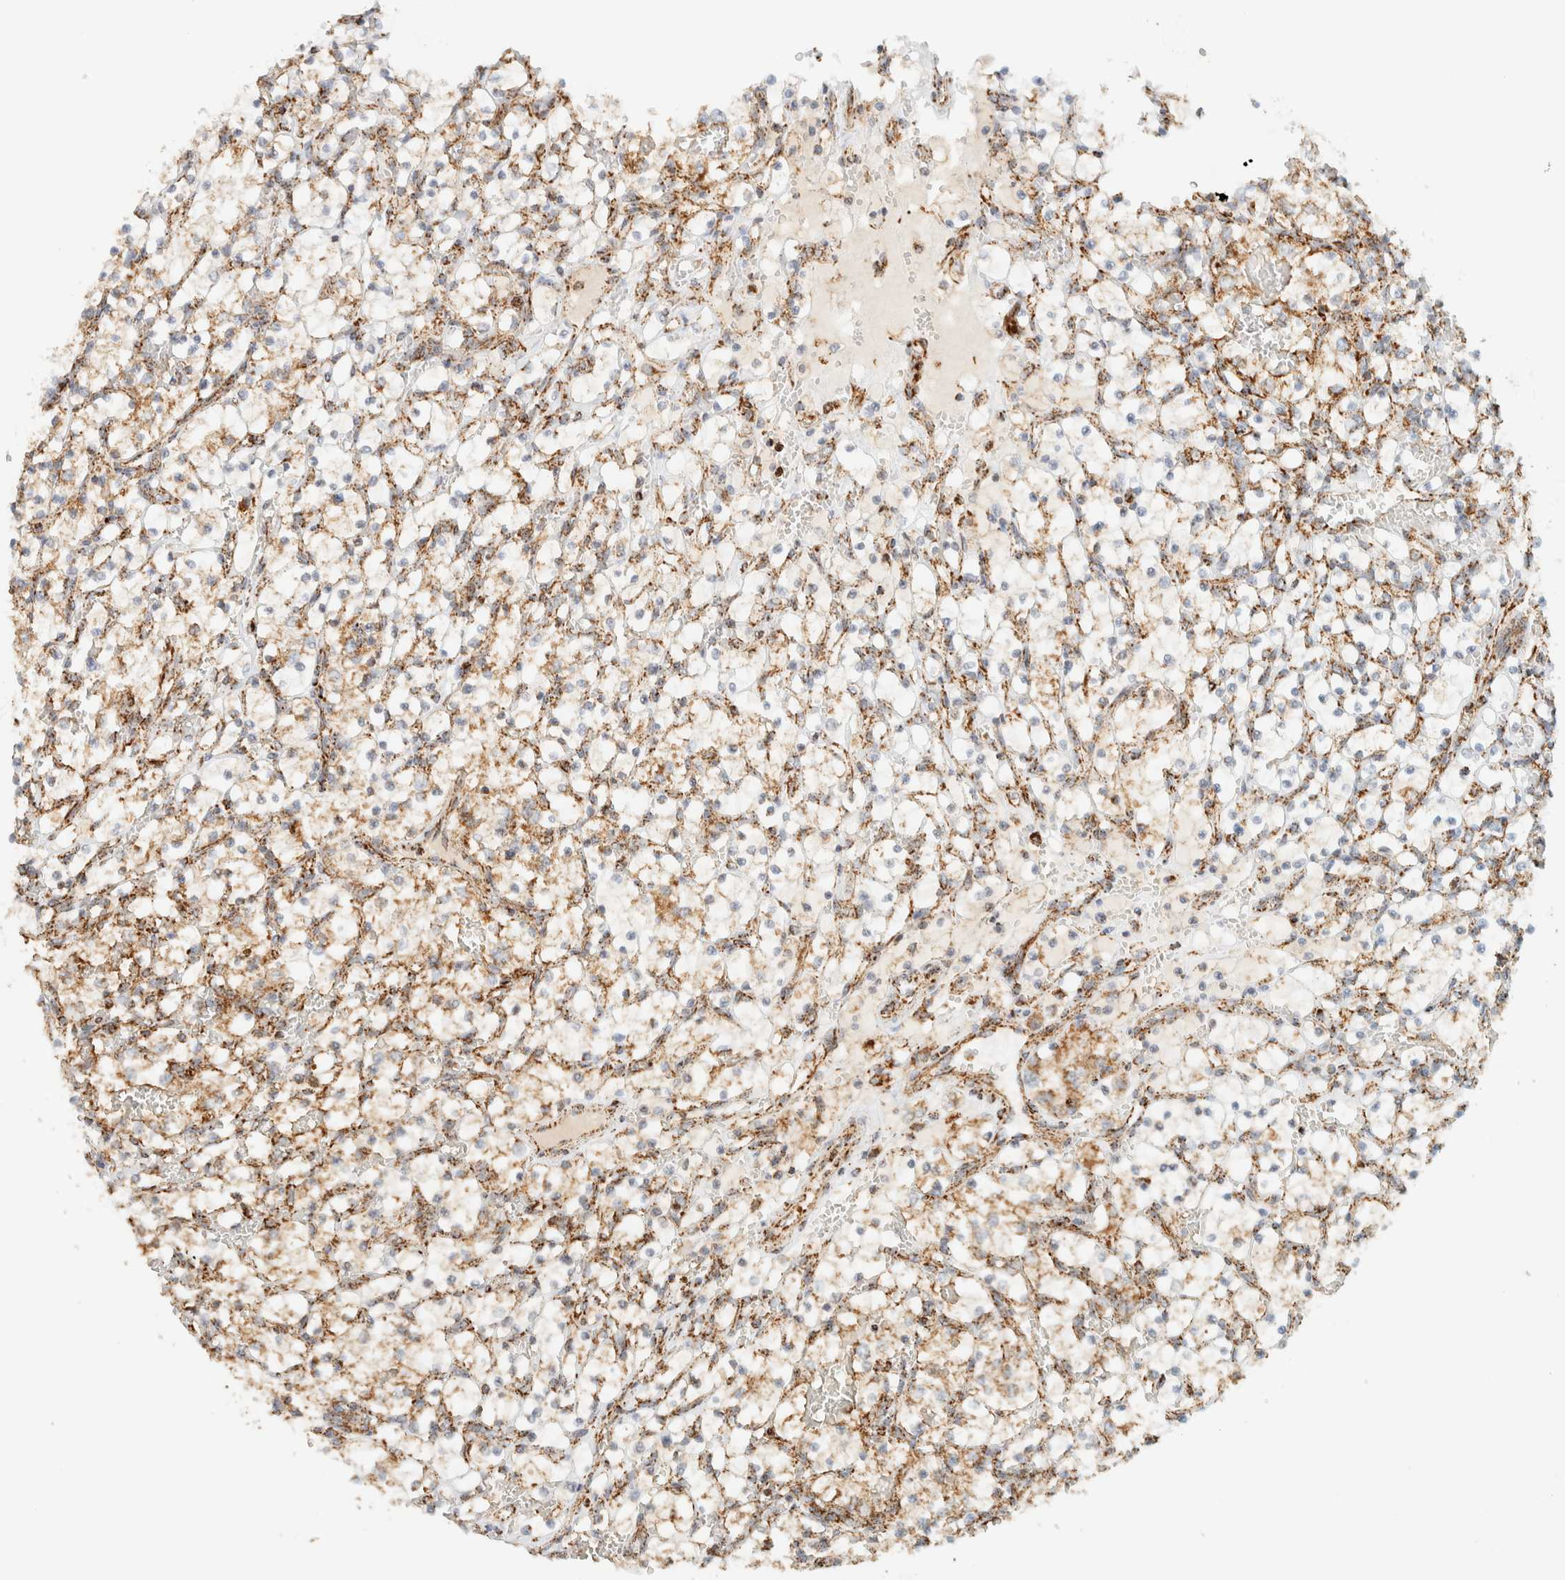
{"staining": {"intensity": "moderate", "quantity": ">75%", "location": "cytoplasmic/membranous"}, "tissue": "renal cancer", "cell_type": "Tumor cells", "image_type": "cancer", "snomed": [{"axis": "morphology", "description": "Adenocarcinoma, NOS"}, {"axis": "topography", "description": "Kidney"}], "caption": "Renal adenocarcinoma stained for a protein displays moderate cytoplasmic/membranous positivity in tumor cells. The staining was performed using DAB to visualize the protein expression in brown, while the nuclei were stained in blue with hematoxylin (Magnification: 20x).", "gene": "KIFAP3", "patient": {"sex": "female", "age": 69}}